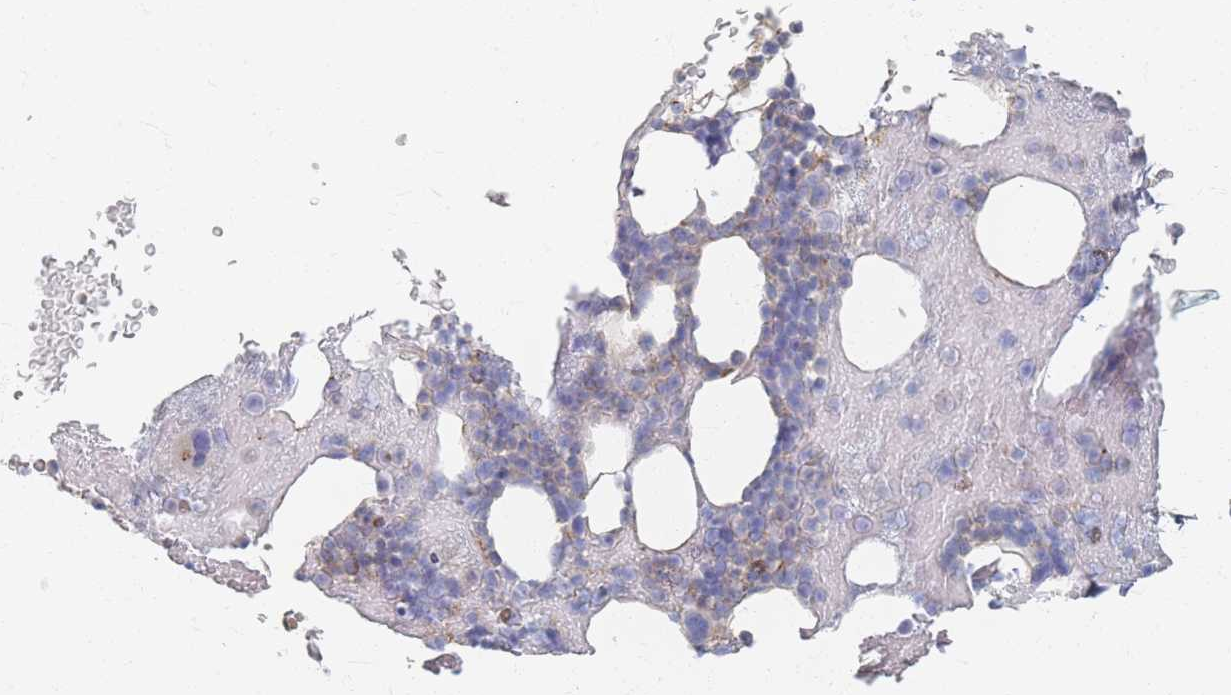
{"staining": {"intensity": "negative", "quantity": "none", "location": "none"}, "tissue": "bone marrow", "cell_type": "Hematopoietic cells", "image_type": "normal", "snomed": [{"axis": "morphology", "description": "Normal tissue, NOS"}, {"axis": "topography", "description": "Bone marrow"}], "caption": "IHC photomicrograph of unremarkable bone marrow: bone marrow stained with DAB (3,3'-diaminobenzidine) displays no significant protein expression in hematopoietic cells.", "gene": "GNB1", "patient": {"sex": "male", "age": 26}}